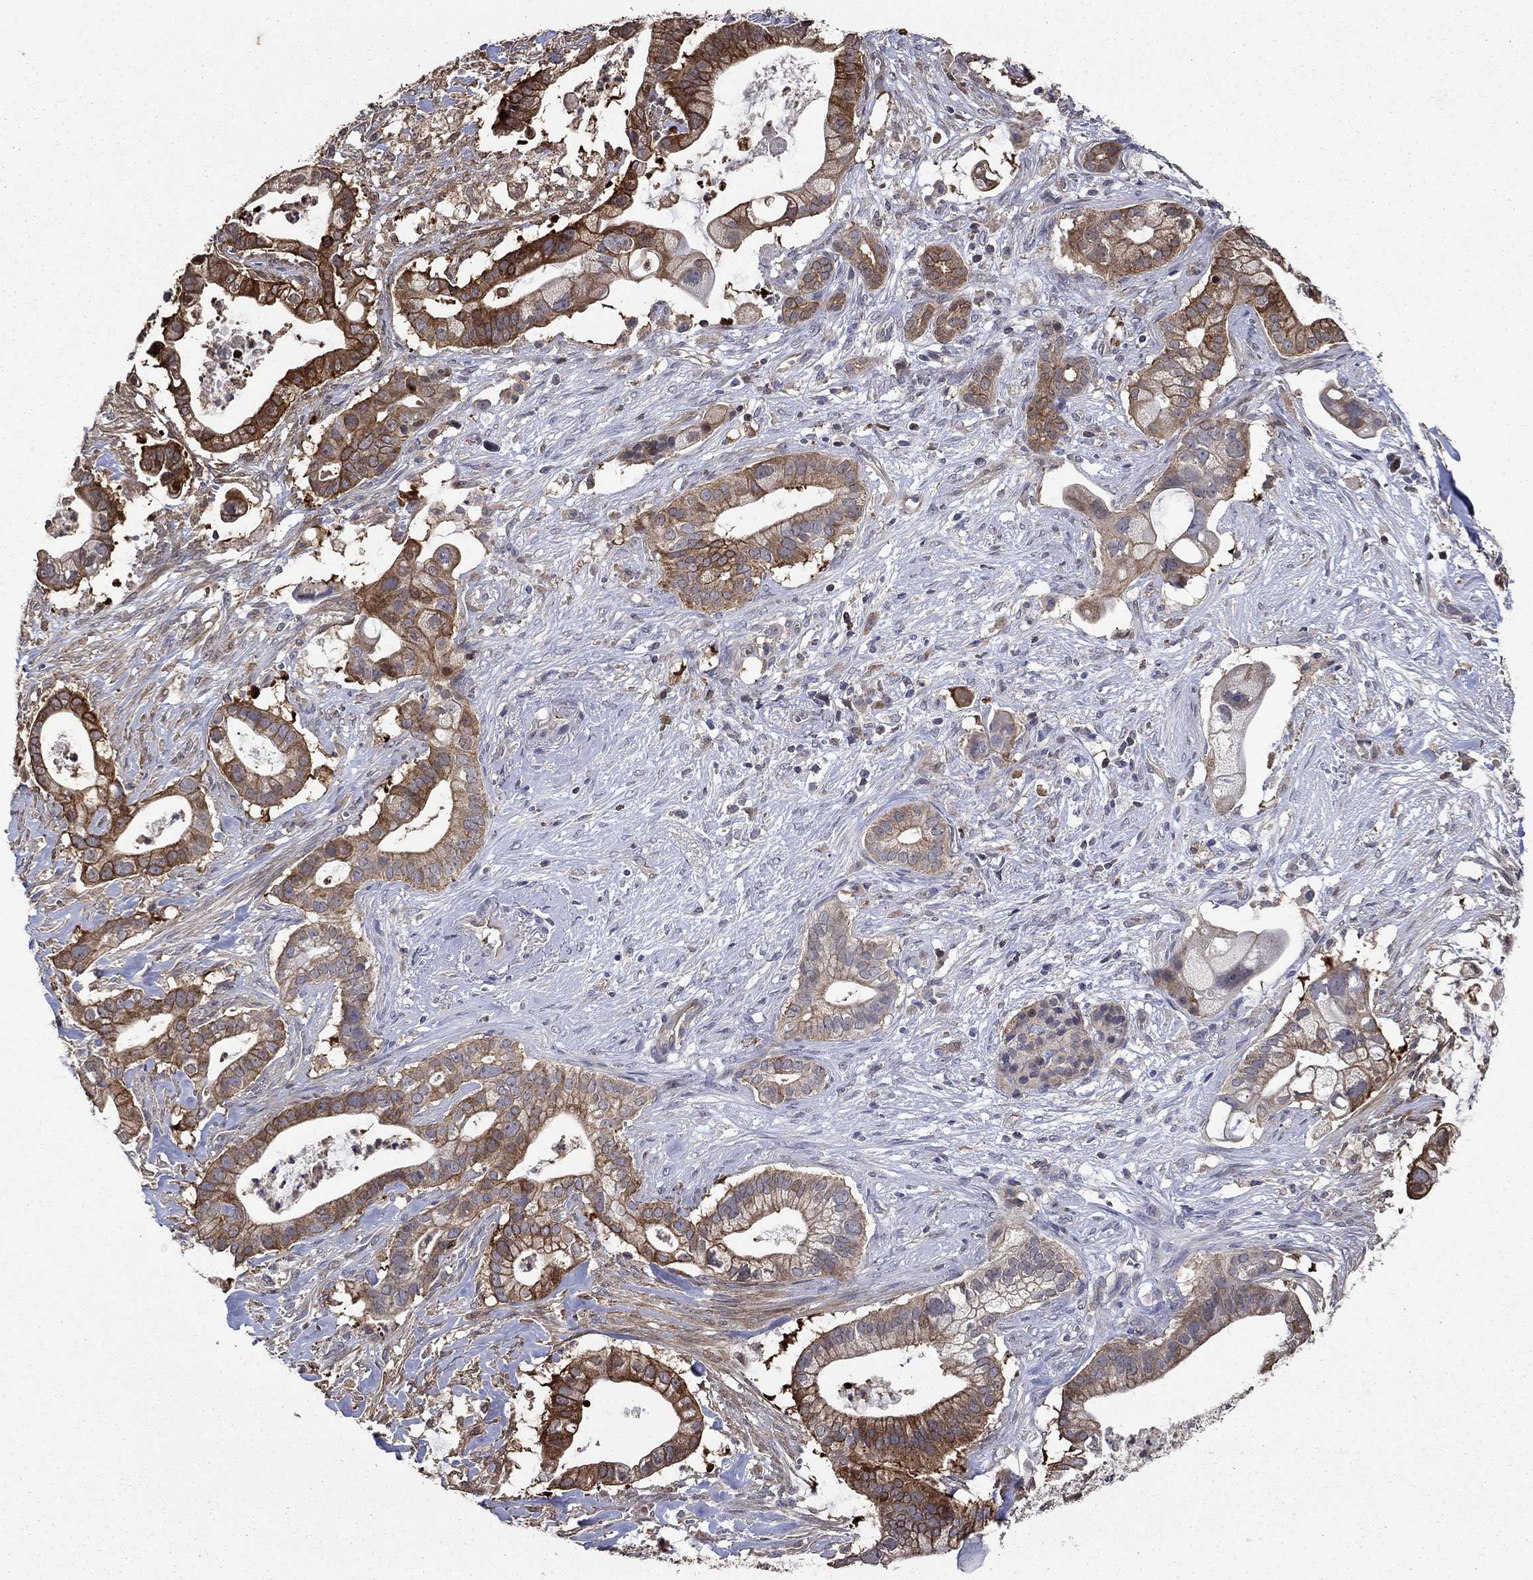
{"staining": {"intensity": "strong", "quantity": "25%-75%", "location": "cytoplasmic/membranous"}, "tissue": "pancreatic cancer", "cell_type": "Tumor cells", "image_type": "cancer", "snomed": [{"axis": "morphology", "description": "Adenocarcinoma, NOS"}, {"axis": "topography", "description": "Pancreas"}], "caption": "Strong cytoplasmic/membranous positivity is present in approximately 25%-75% of tumor cells in pancreatic cancer.", "gene": "DVL1", "patient": {"sex": "male", "age": 61}}